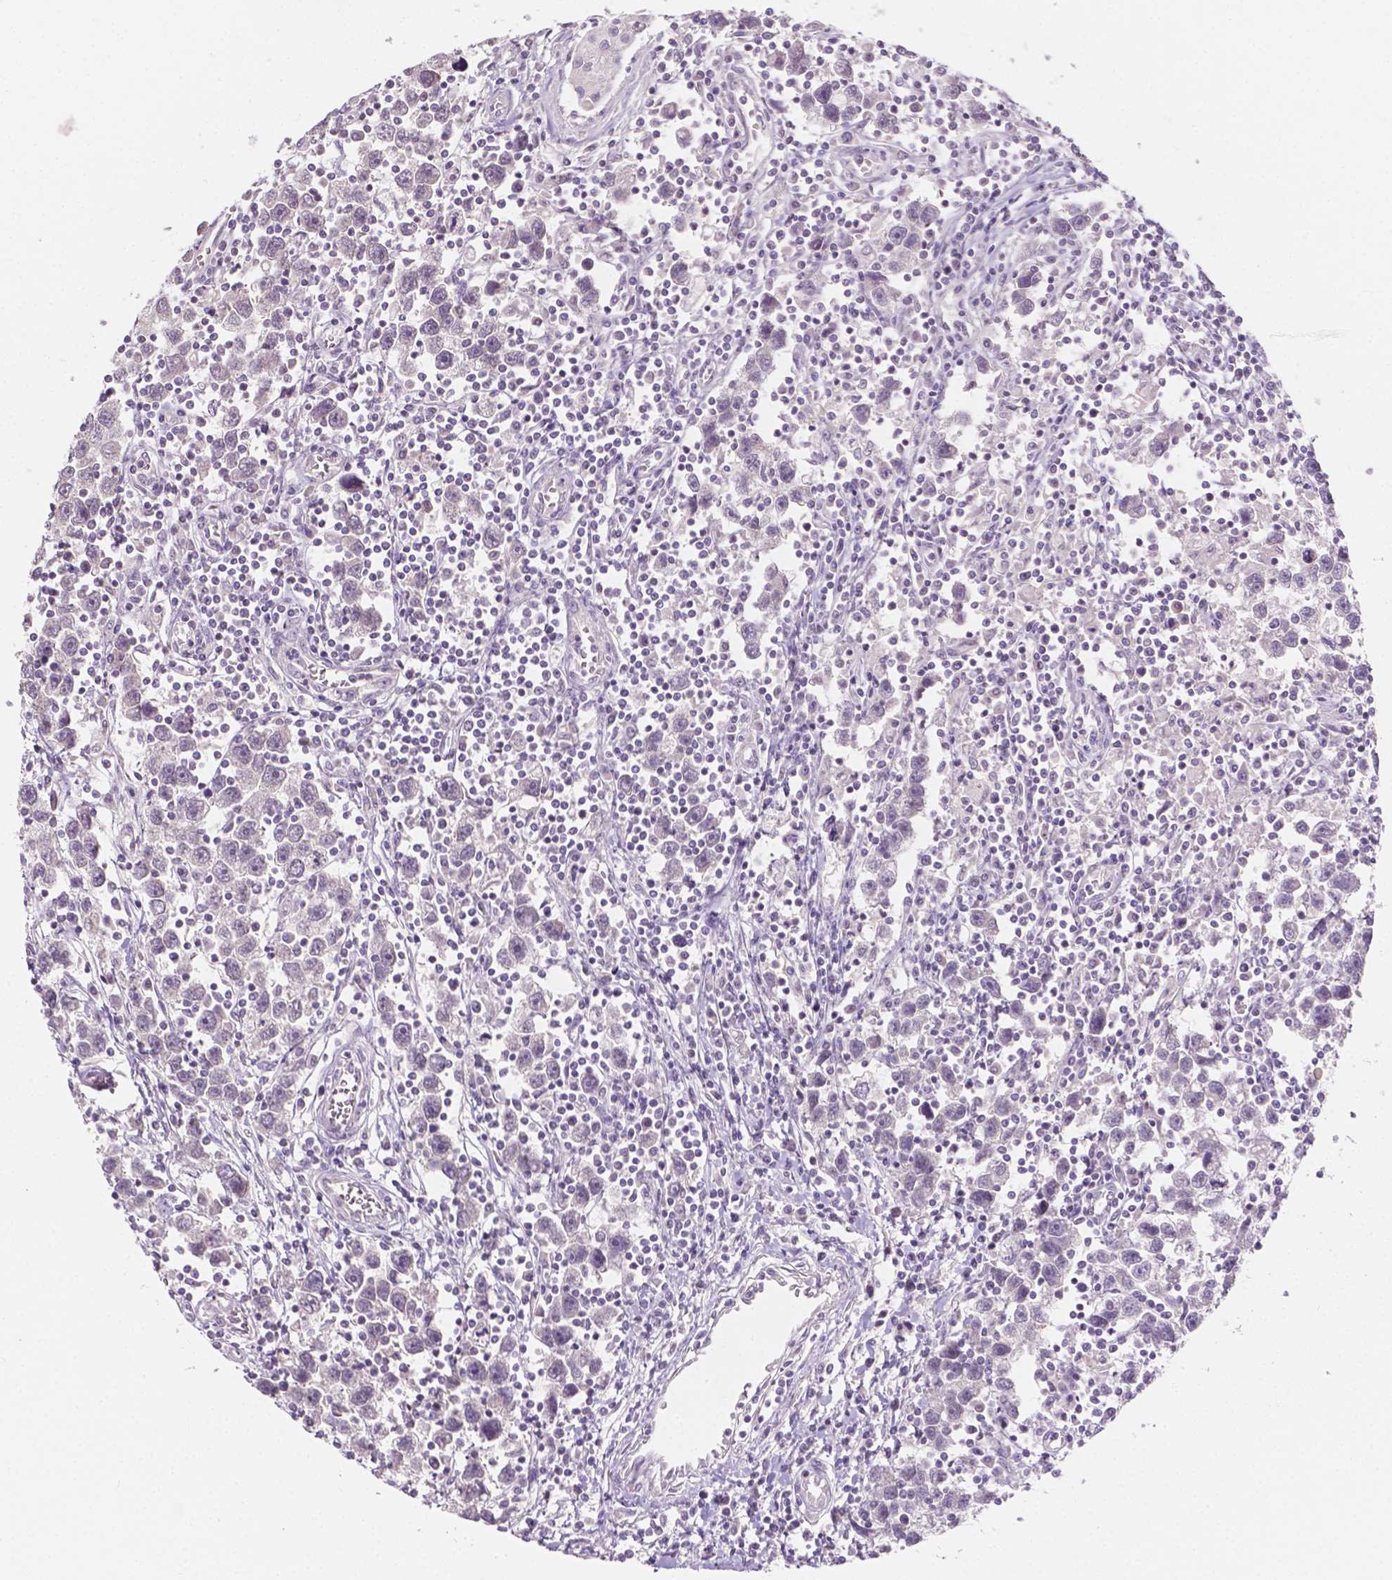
{"staining": {"intensity": "negative", "quantity": "none", "location": "none"}, "tissue": "testis cancer", "cell_type": "Tumor cells", "image_type": "cancer", "snomed": [{"axis": "morphology", "description": "Seminoma, NOS"}, {"axis": "topography", "description": "Testis"}], "caption": "DAB immunohistochemical staining of human testis seminoma displays no significant positivity in tumor cells.", "gene": "TAL1", "patient": {"sex": "male", "age": 30}}